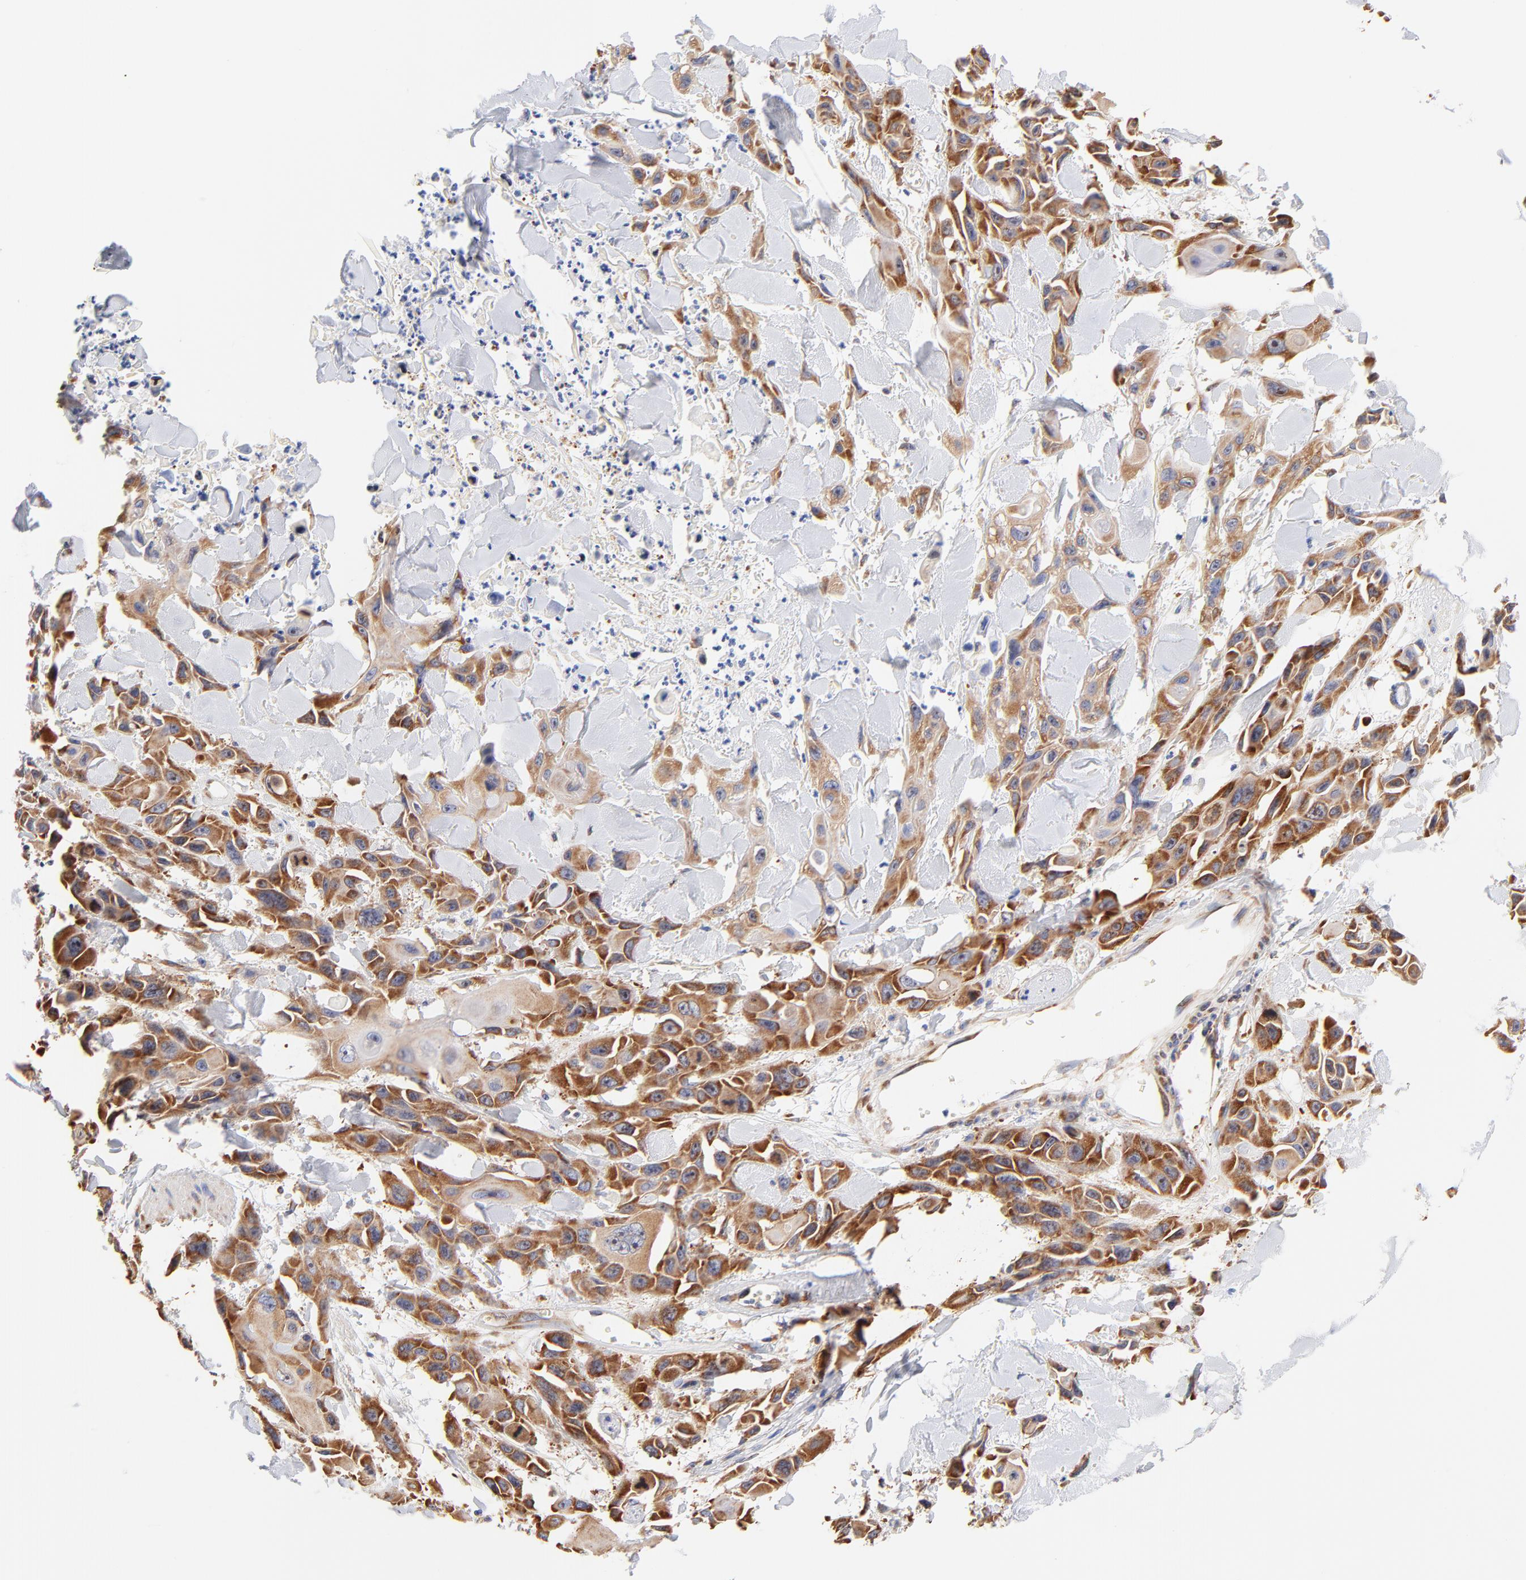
{"staining": {"intensity": "strong", "quantity": ">75%", "location": "cytoplasmic/membranous"}, "tissue": "skin cancer", "cell_type": "Tumor cells", "image_type": "cancer", "snomed": [{"axis": "morphology", "description": "Squamous cell carcinoma, NOS"}, {"axis": "topography", "description": "Skin"}, {"axis": "topography", "description": "Anal"}], "caption": "This photomicrograph shows skin cancer (squamous cell carcinoma) stained with immunohistochemistry (IHC) to label a protein in brown. The cytoplasmic/membranous of tumor cells show strong positivity for the protein. Nuclei are counter-stained blue.", "gene": "RPL27", "patient": {"sex": "female", "age": 55}}